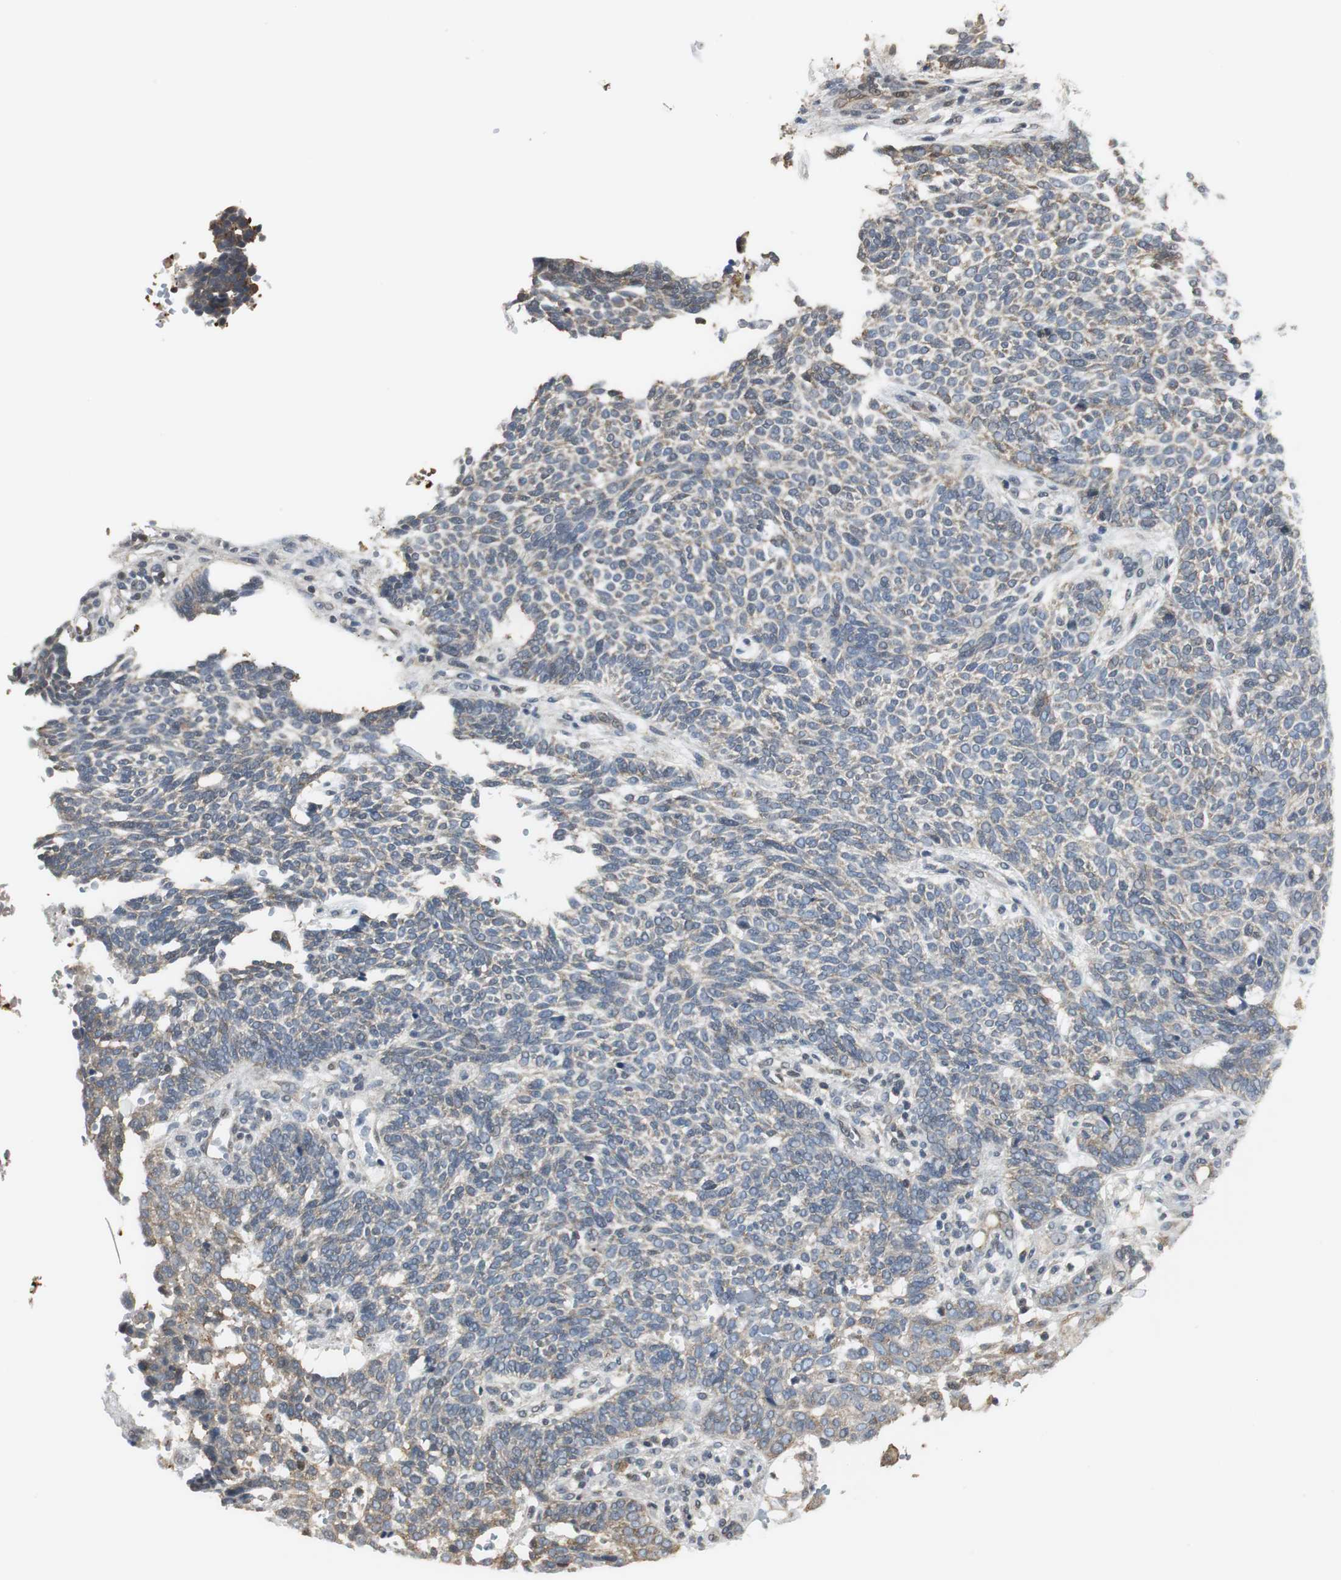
{"staining": {"intensity": "weak", "quantity": ">75%", "location": "cytoplasmic/membranous"}, "tissue": "skin cancer", "cell_type": "Tumor cells", "image_type": "cancer", "snomed": [{"axis": "morphology", "description": "Normal tissue, NOS"}, {"axis": "morphology", "description": "Basal cell carcinoma"}, {"axis": "topography", "description": "Skin"}], "caption": "Immunohistochemistry of skin basal cell carcinoma shows low levels of weak cytoplasmic/membranous staining in about >75% of tumor cells. (brown staining indicates protein expression, while blue staining denotes nuclei).", "gene": "CCT5", "patient": {"sex": "male", "age": 87}}